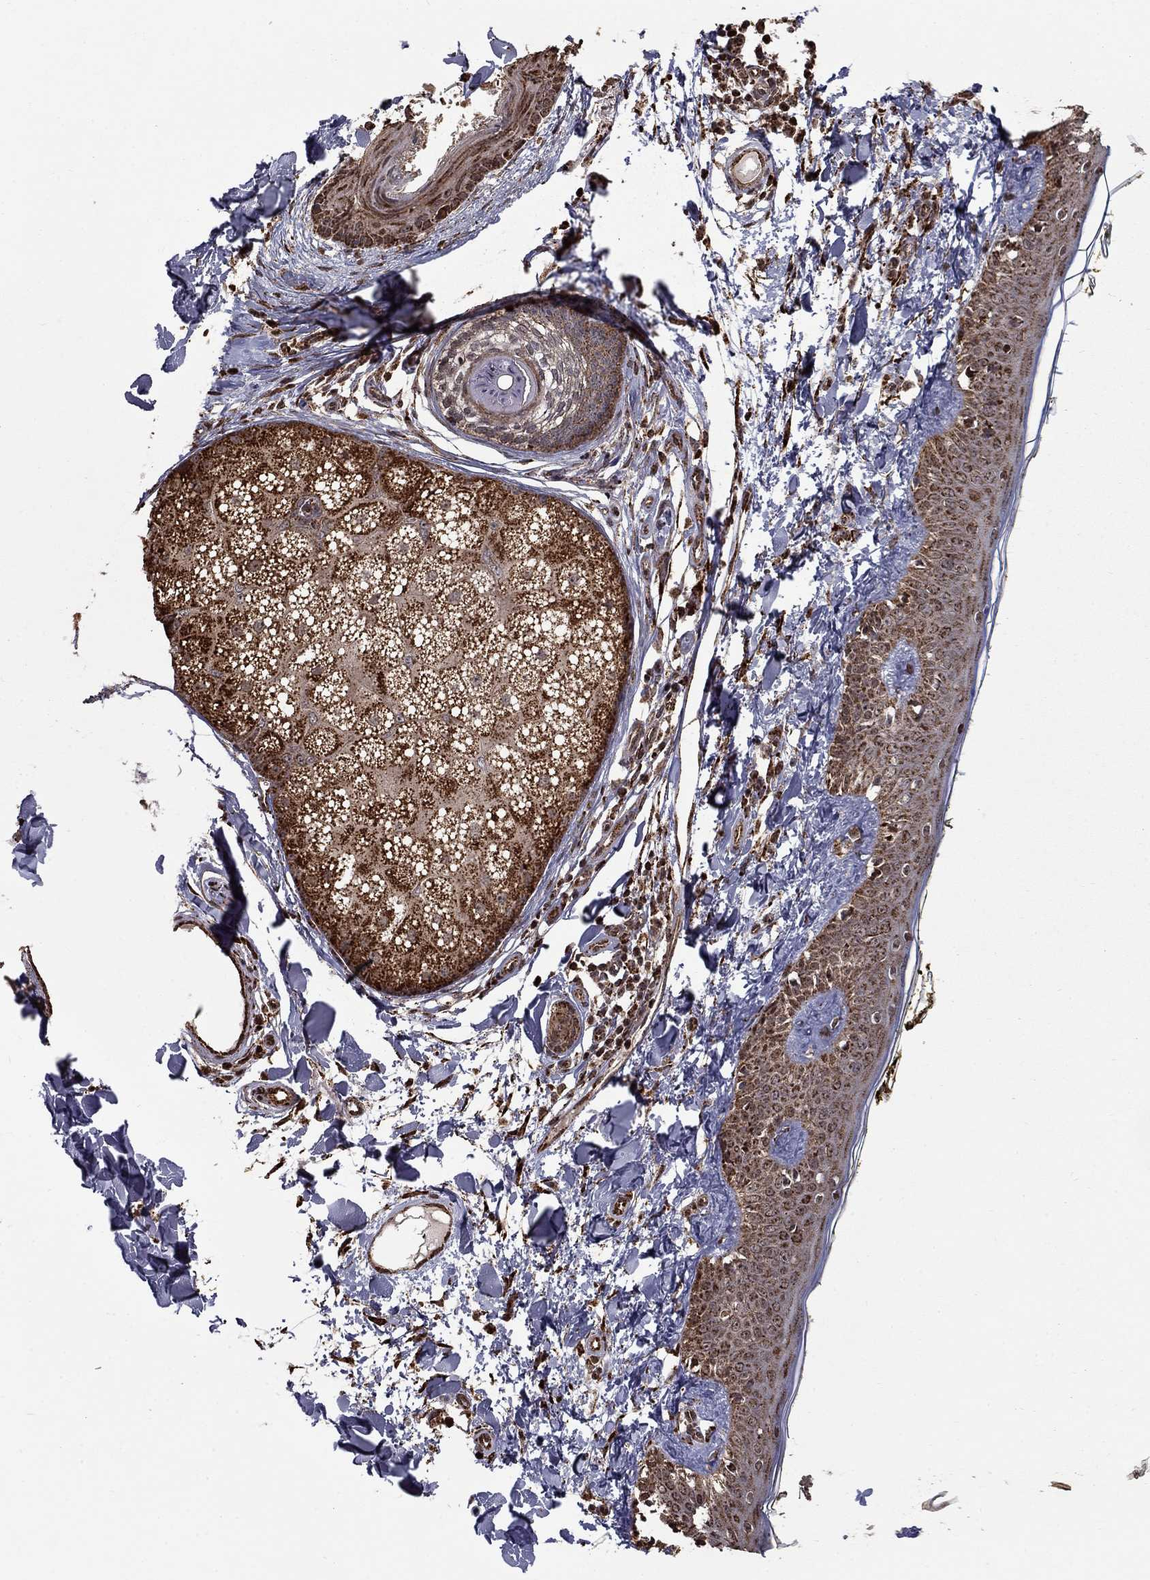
{"staining": {"intensity": "negative", "quantity": "none", "location": "none"}, "tissue": "skin", "cell_type": "Fibroblasts", "image_type": "normal", "snomed": [{"axis": "morphology", "description": "Normal tissue, NOS"}, {"axis": "topography", "description": "Skin"}], "caption": "Immunohistochemistry (IHC) of normal human skin demonstrates no staining in fibroblasts.", "gene": "ACOT13", "patient": {"sex": "male", "age": 76}}